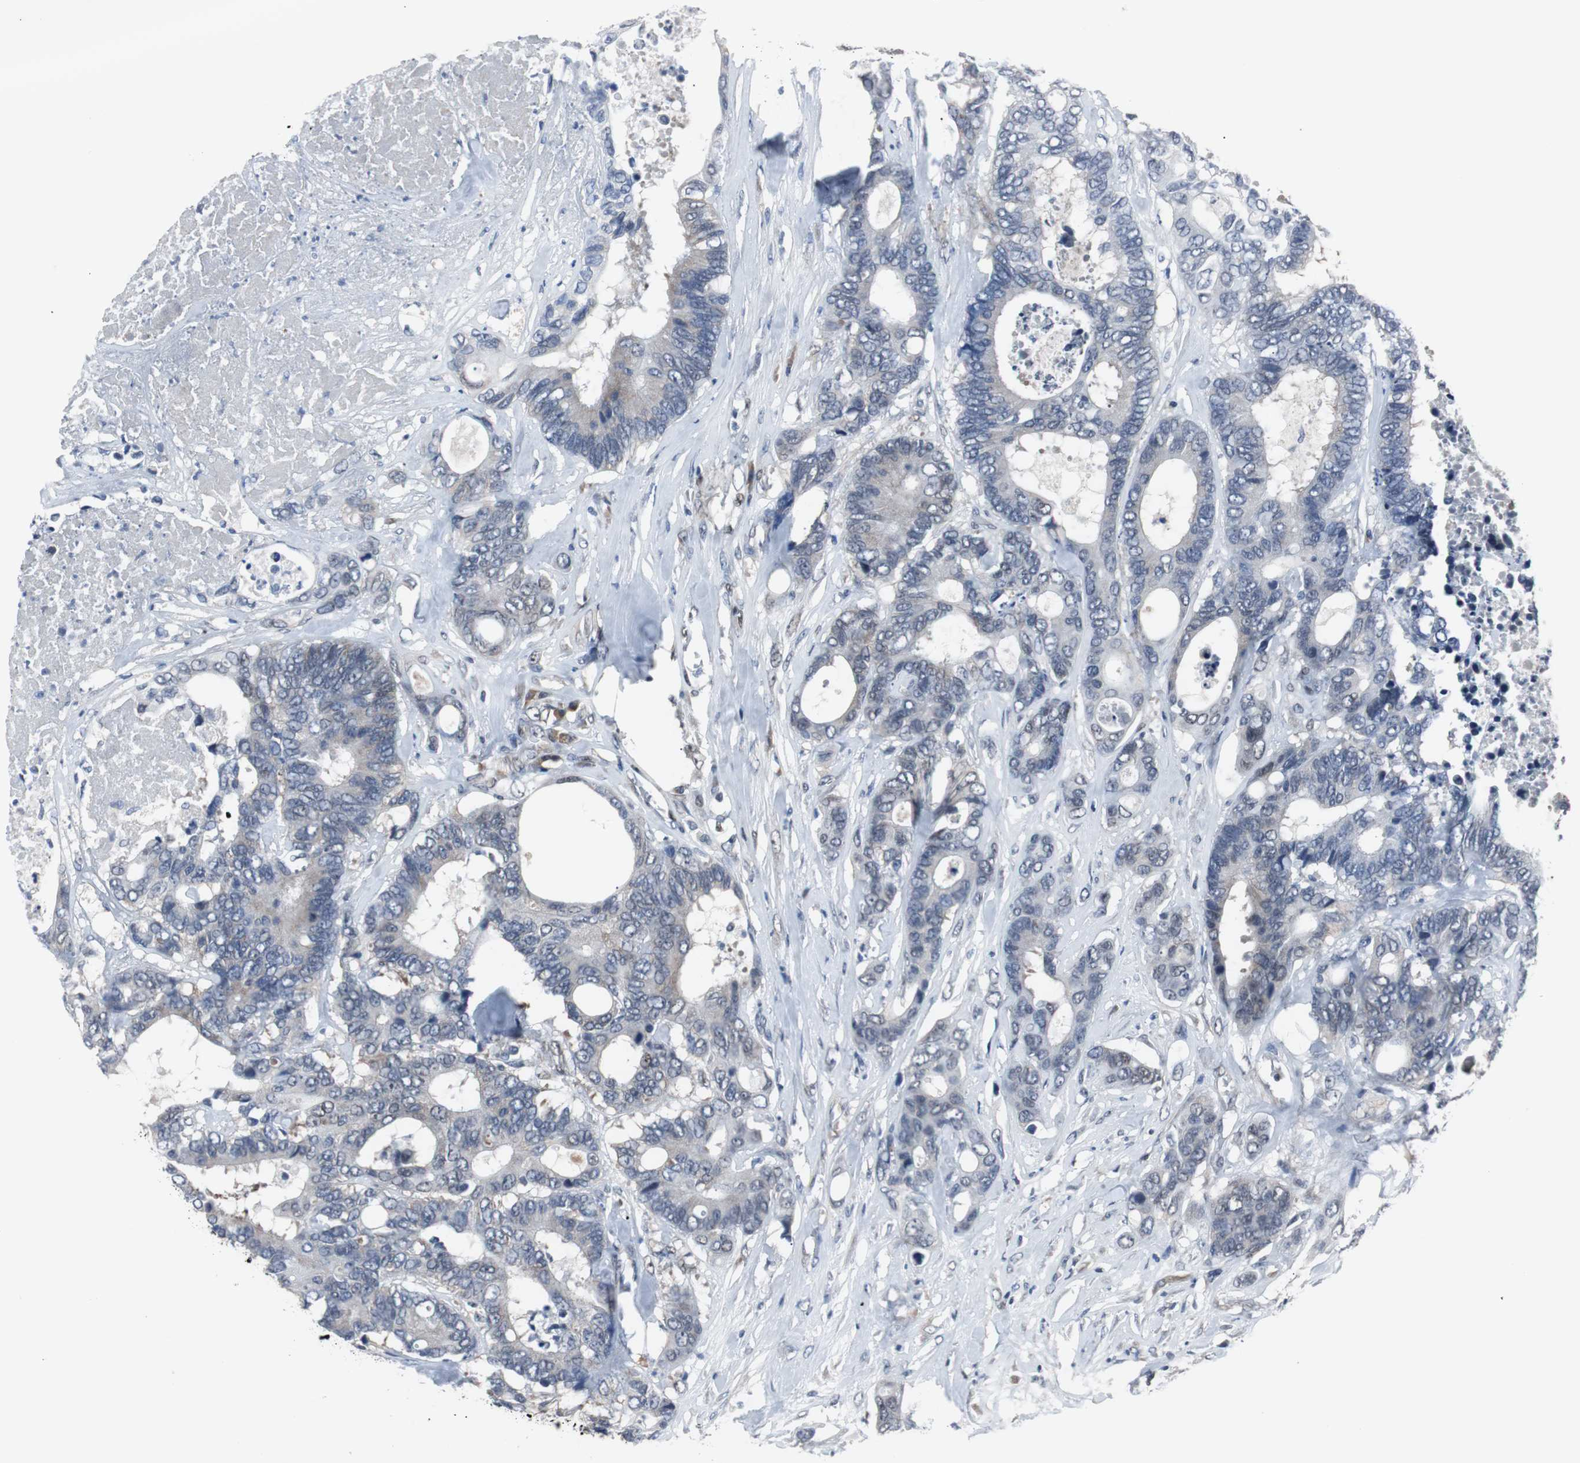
{"staining": {"intensity": "weak", "quantity": "25%-75%", "location": "cytoplasmic/membranous"}, "tissue": "colorectal cancer", "cell_type": "Tumor cells", "image_type": "cancer", "snomed": [{"axis": "morphology", "description": "Adenocarcinoma, NOS"}, {"axis": "topography", "description": "Rectum"}], "caption": "A photomicrograph showing weak cytoplasmic/membranous positivity in about 25%-75% of tumor cells in adenocarcinoma (colorectal), as visualized by brown immunohistochemical staining.", "gene": "ZHX2", "patient": {"sex": "male", "age": 55}}